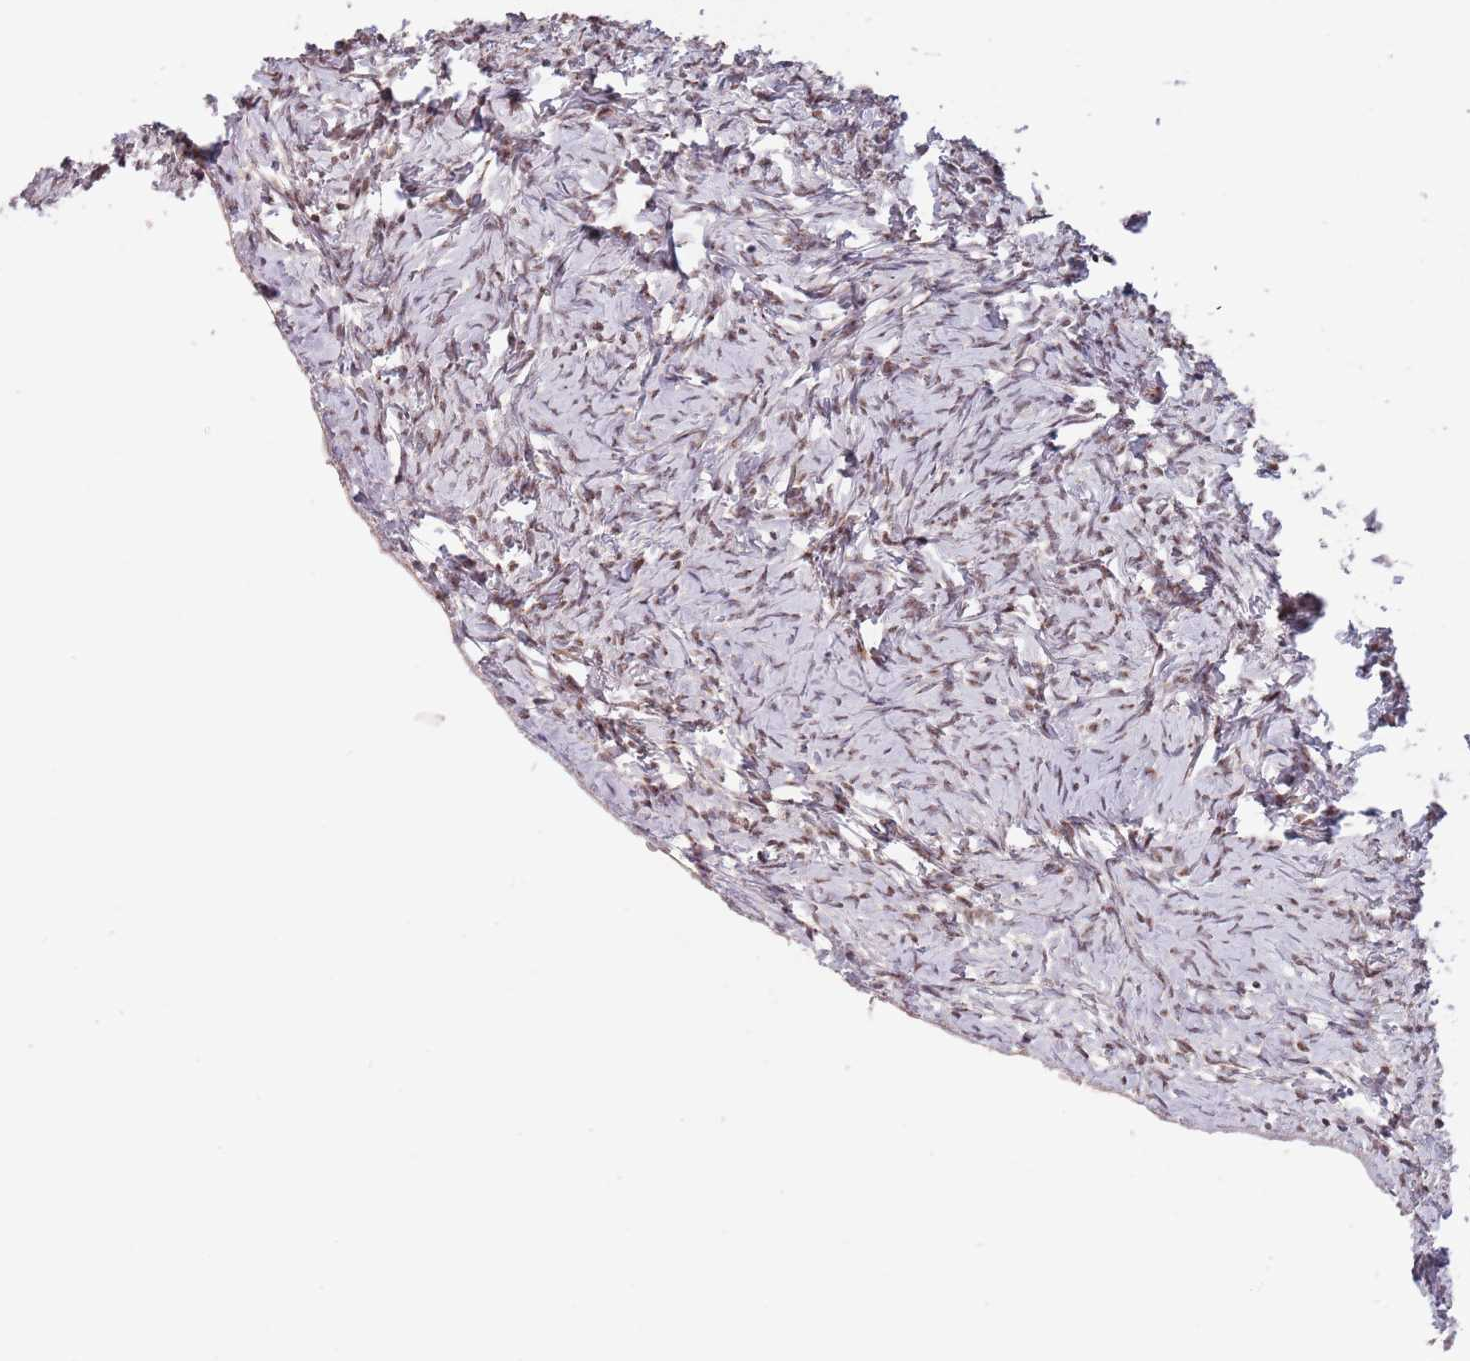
{"staining": {"intensity": "weak", "quantity": "<25%", "location": "nuclear"}, "tissue": "ovary", "cell_type": "Ovarian stroma cells", "image_type": "normal", "snomed": [{"axis": "morphology", "description": "Normal tissue, NOS"}, {"axis": "topography", "description": "Ovary"}], "caption": "Ovarian stroma cells show no significant protein positivity in benign ovary. (Immunohistochemistry, brightfield microscopy, high magnification).", "gene": "CIZ1", "patient": {"sex": "female", "age": 51}}